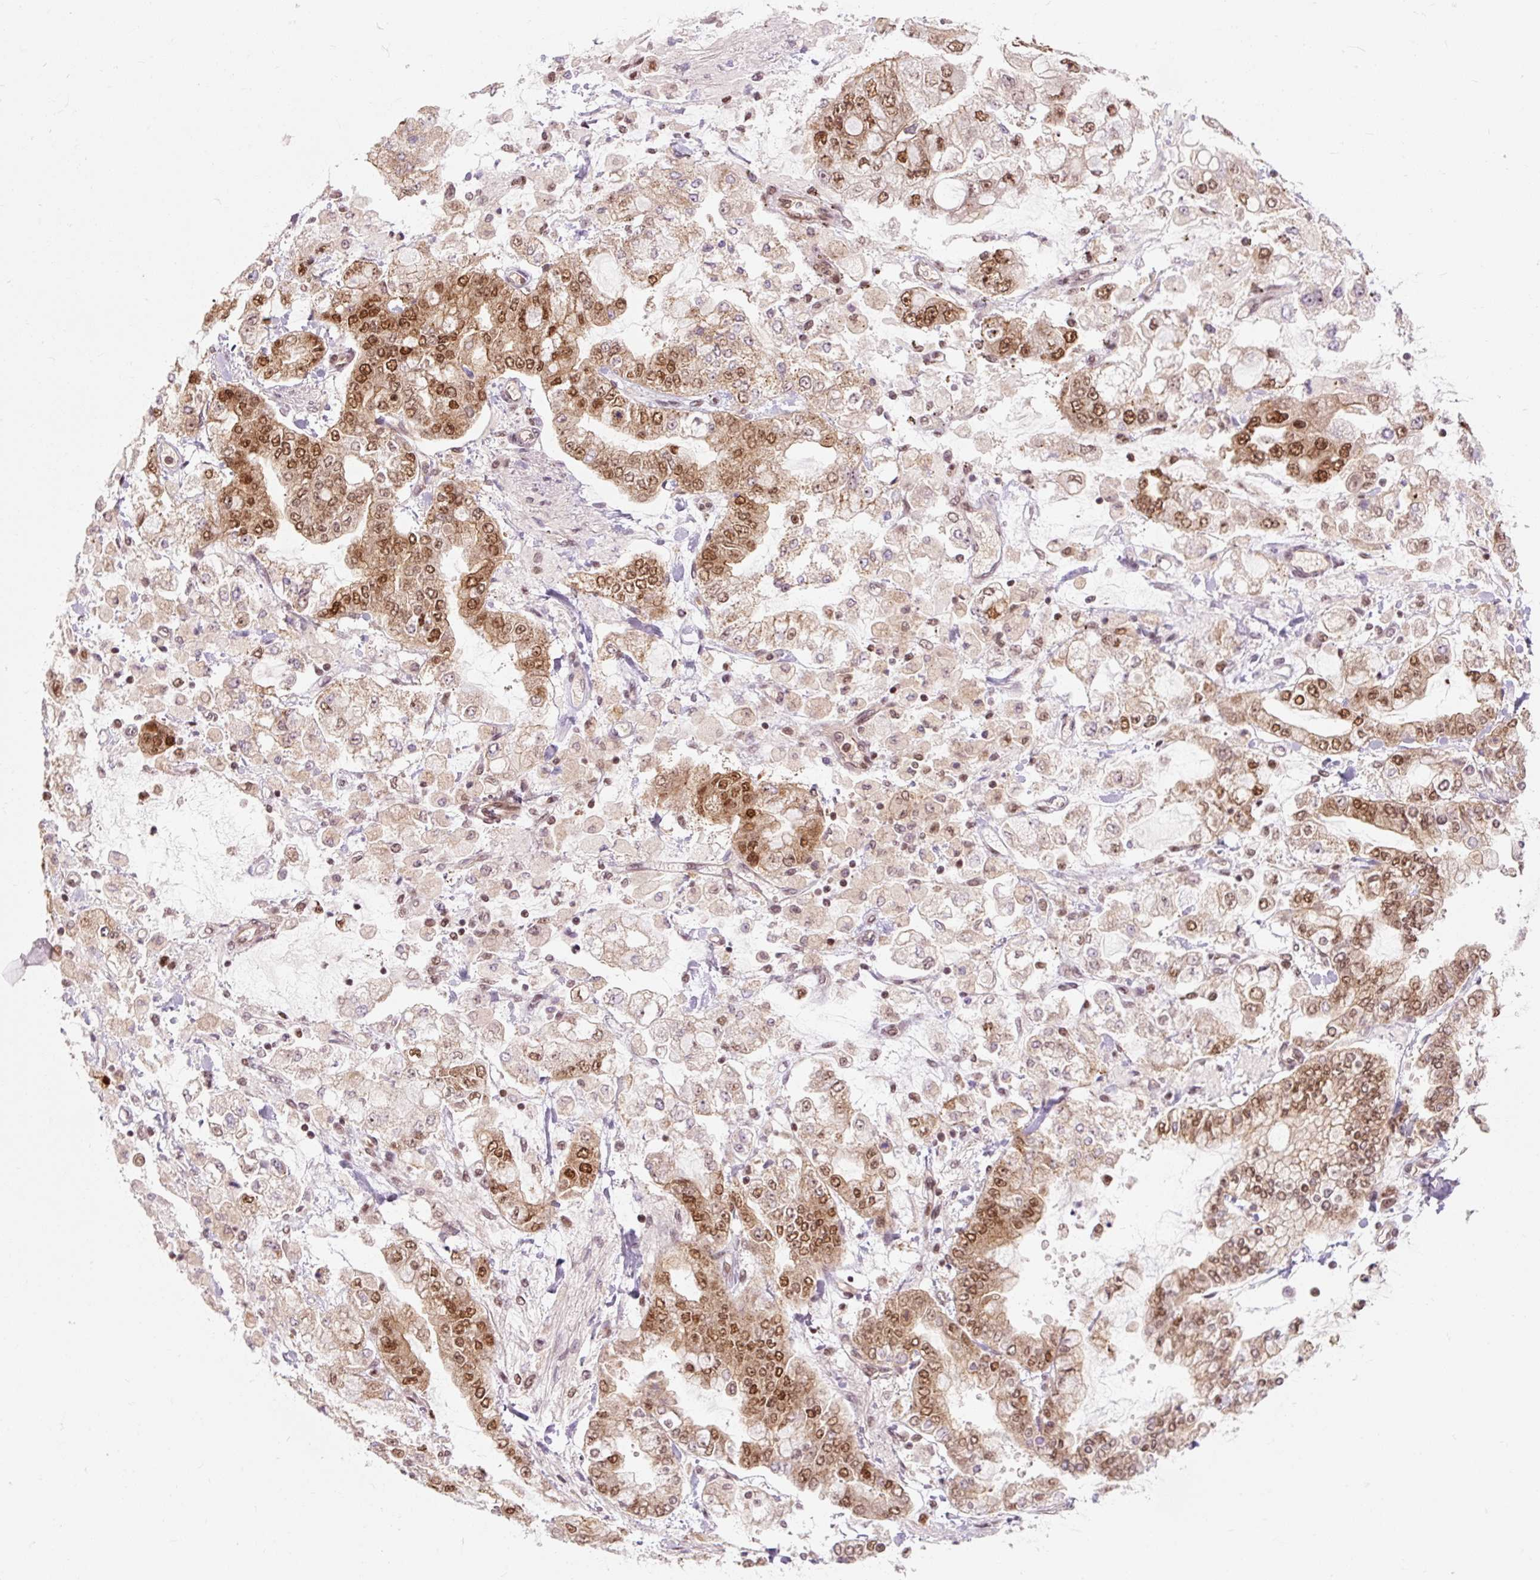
{"staining": {"intensity": "moderate", "quantity": "25%-75%", "location": "cytoplasmic/membranous,nuclear"}, "tissue": "stomach cancer", "cell_type": "Tumor cells", "image_type": "cancer", "snomed": [{"axis": "morphology", "description": "Normal tissue, NOS"}, {"axis": "morphology", "description": "Adenocarcinoma, NOS"}, {"axis": "topography", "description": "Stomach, upper"}, {"axis": "topography", "description": "Stomach"}], "caption": "Human stomach cancer stained for a protein (brown) shows moderate cytoplasmic/membranous and nuclear positive expression in approximately 25%-75% of tumor cells.", "gene": "CSTF1", "patient": {"sex": "male", "age": 76}}